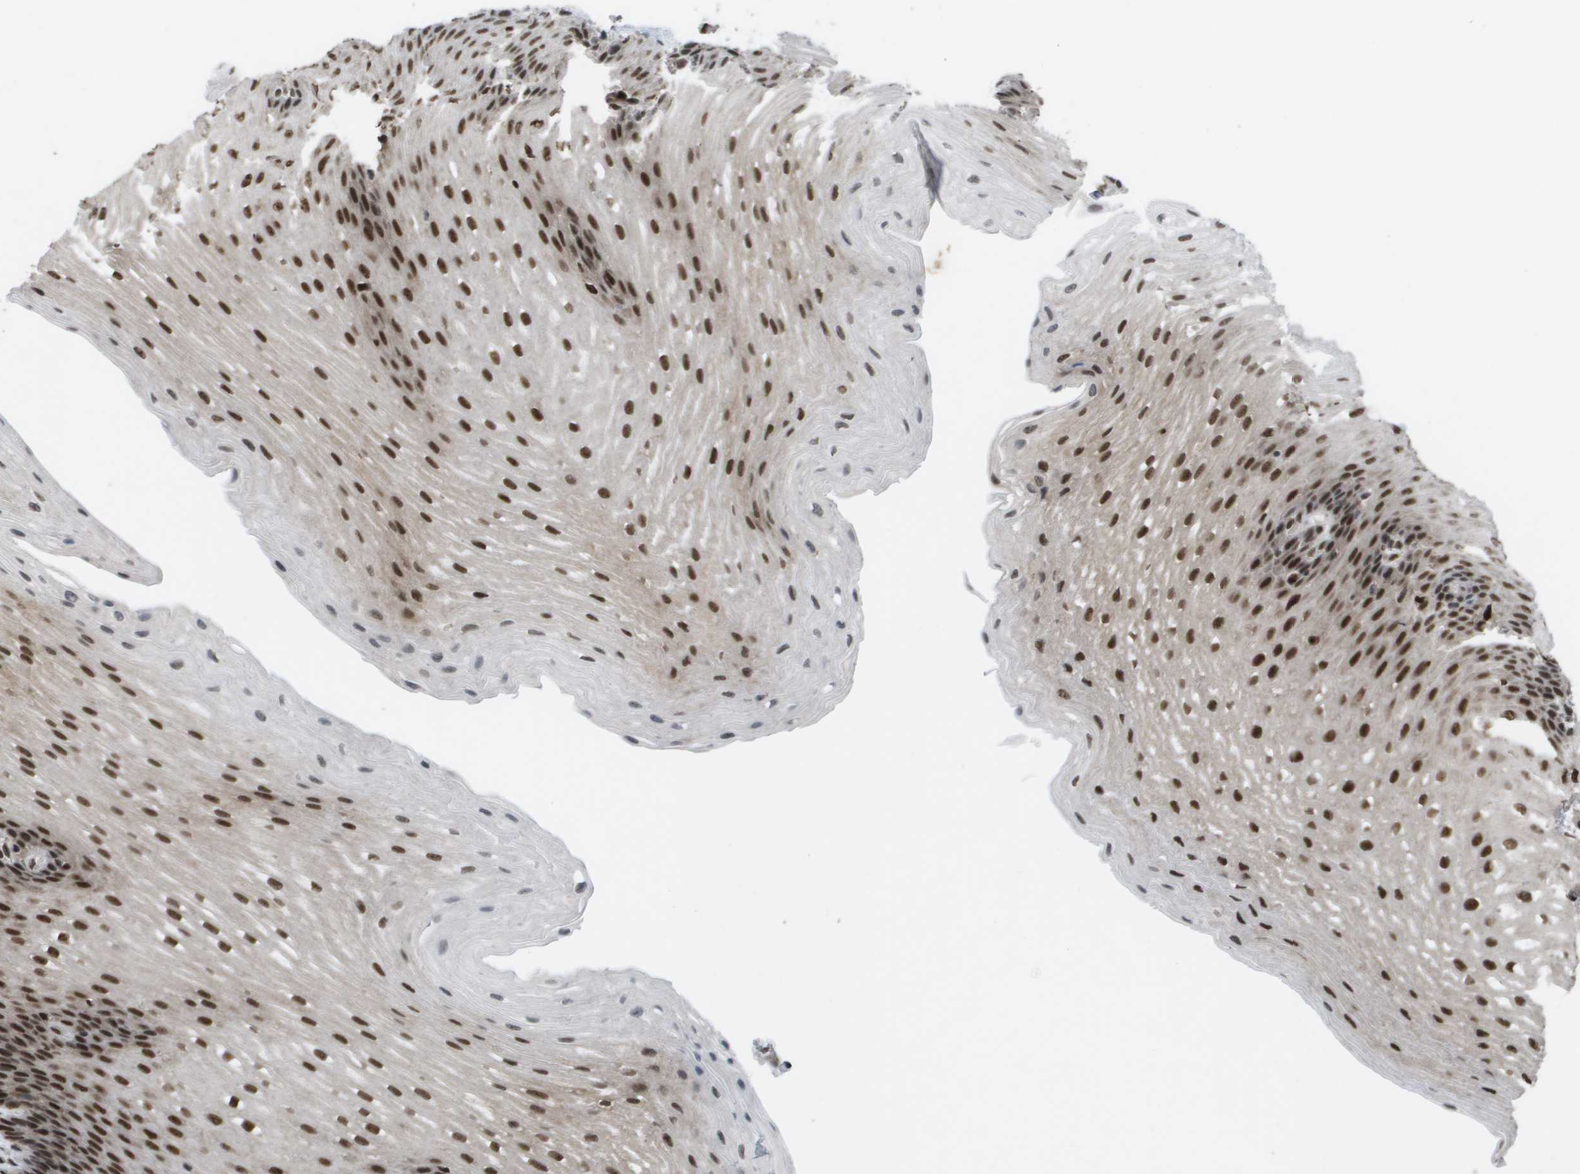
{"staining": {"intensity": "strong", "quantity": ">75%", "location": "nuclear"}, "tissue": "esophagus", "cell_type": "Squamous epithelial cells", "image_type": "normal", "snomed": [{"axis": "morphology", "description": "Normal tissue, NOS"}, {"axis": "topography", "description": "Esophagus"}], "caption": "Immunohistochemical staining of normal esophagus reveals high levels of strong nuclear expression in approximately >75% of squamous epithelial cells. The staining was performed using DAB (3,3'-diaminobenzidine), with brown indicating positive protein expression. Nuclei are stained blue with hematoxylin.", "gene": "CDT1", "patient": {"sex": "male", "age": 48}}